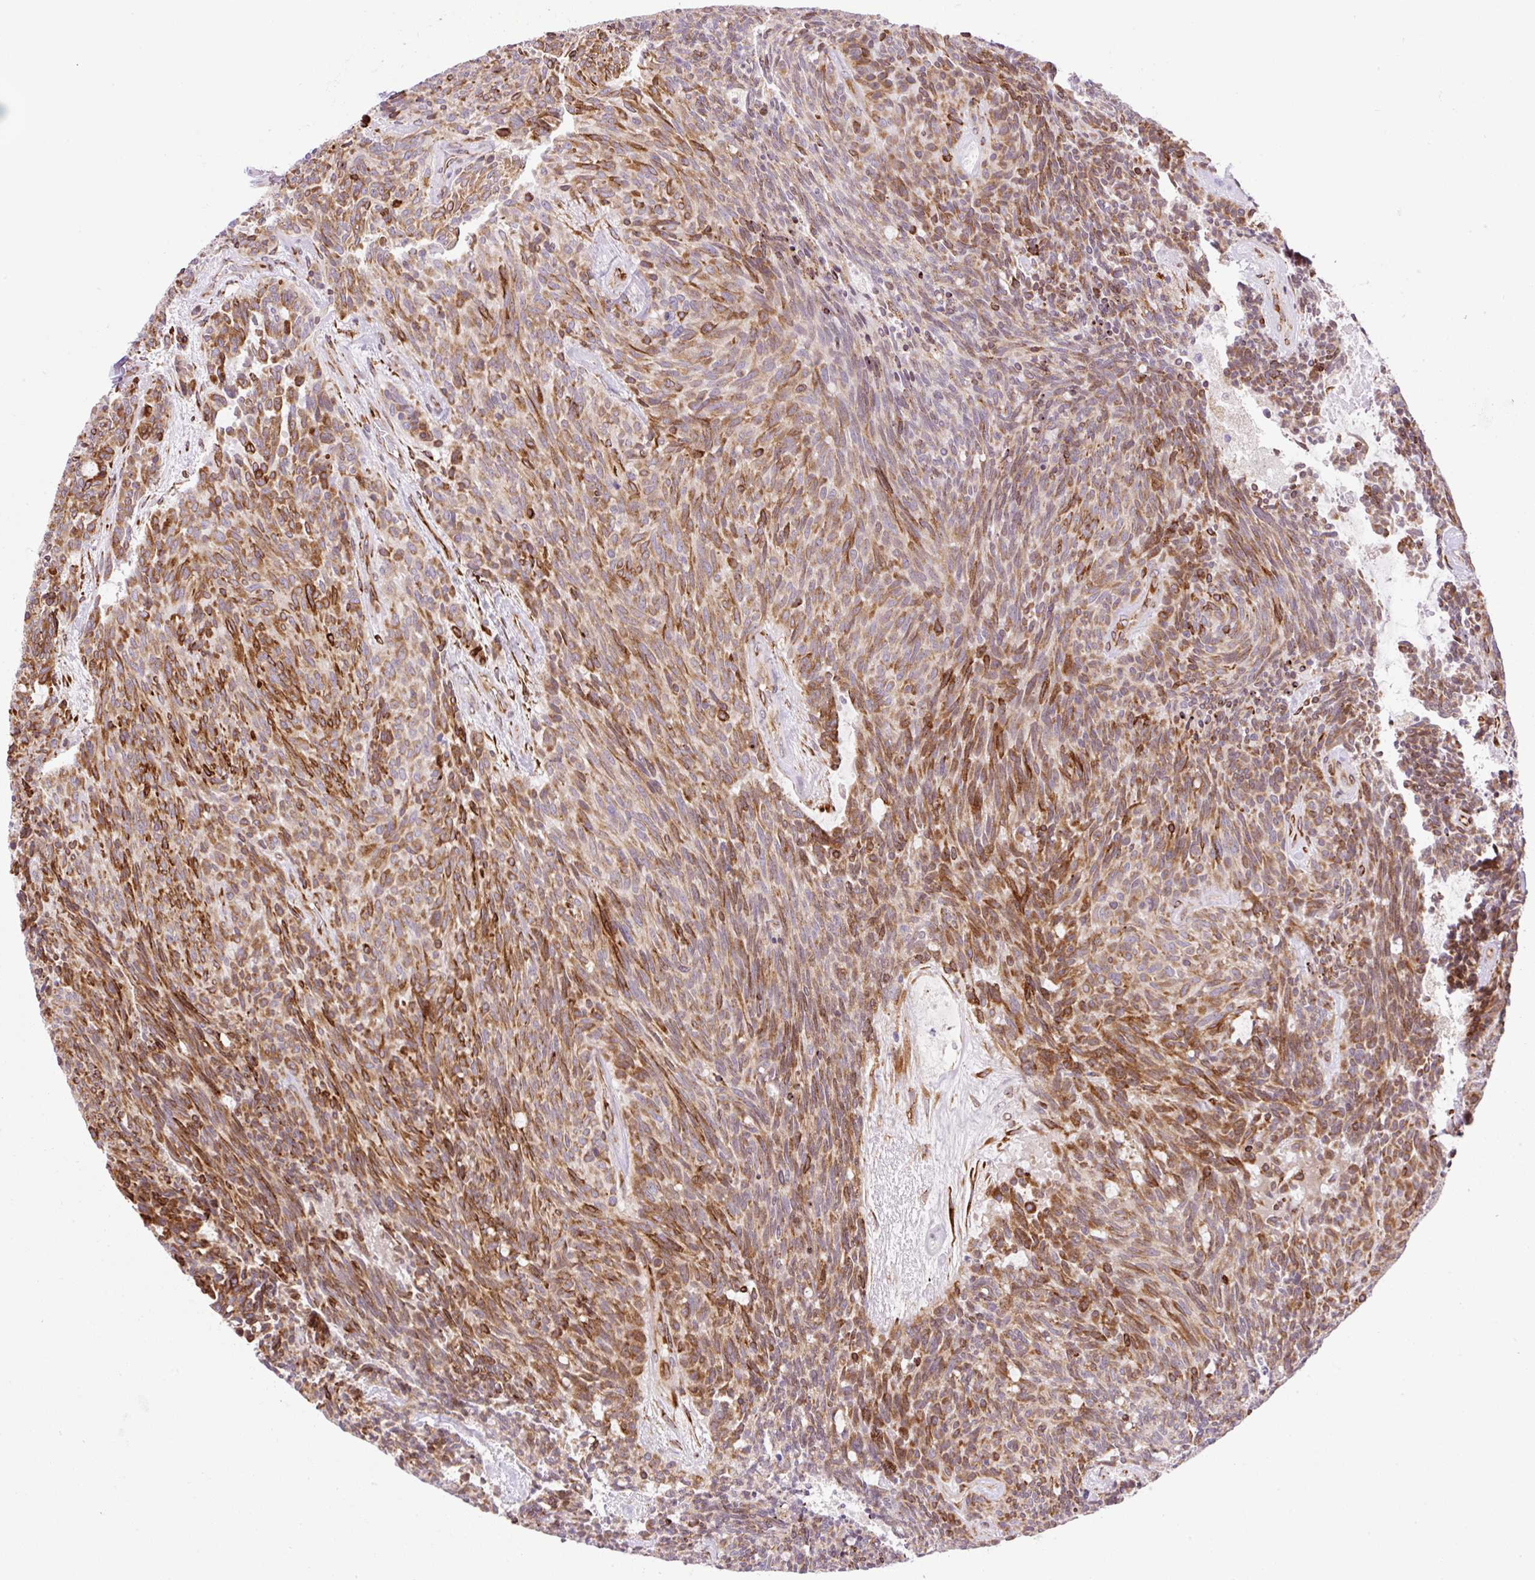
{"staining": {"intensity": "strong", "quantity": ">75%", "location": "cytoplasmic/membranous"}, "tissue": "carcinoid", "cell_type": "Tumor cells", "image_type": "cancer", "snomed": [{"axis": "morphology", "description": "Carcinoid, malignant, NOS"}, {"axis": "topography", "description": "Pancreas"}], "caption": "Strong cytoplasmic/membranous staining for a protein is appreciated in about >75% of tumor cells of carcinoid (malignant) using immunohistochemistry (IHC).", "gene": "RAB30", "patient": {"sex": "female", "age": 54}}